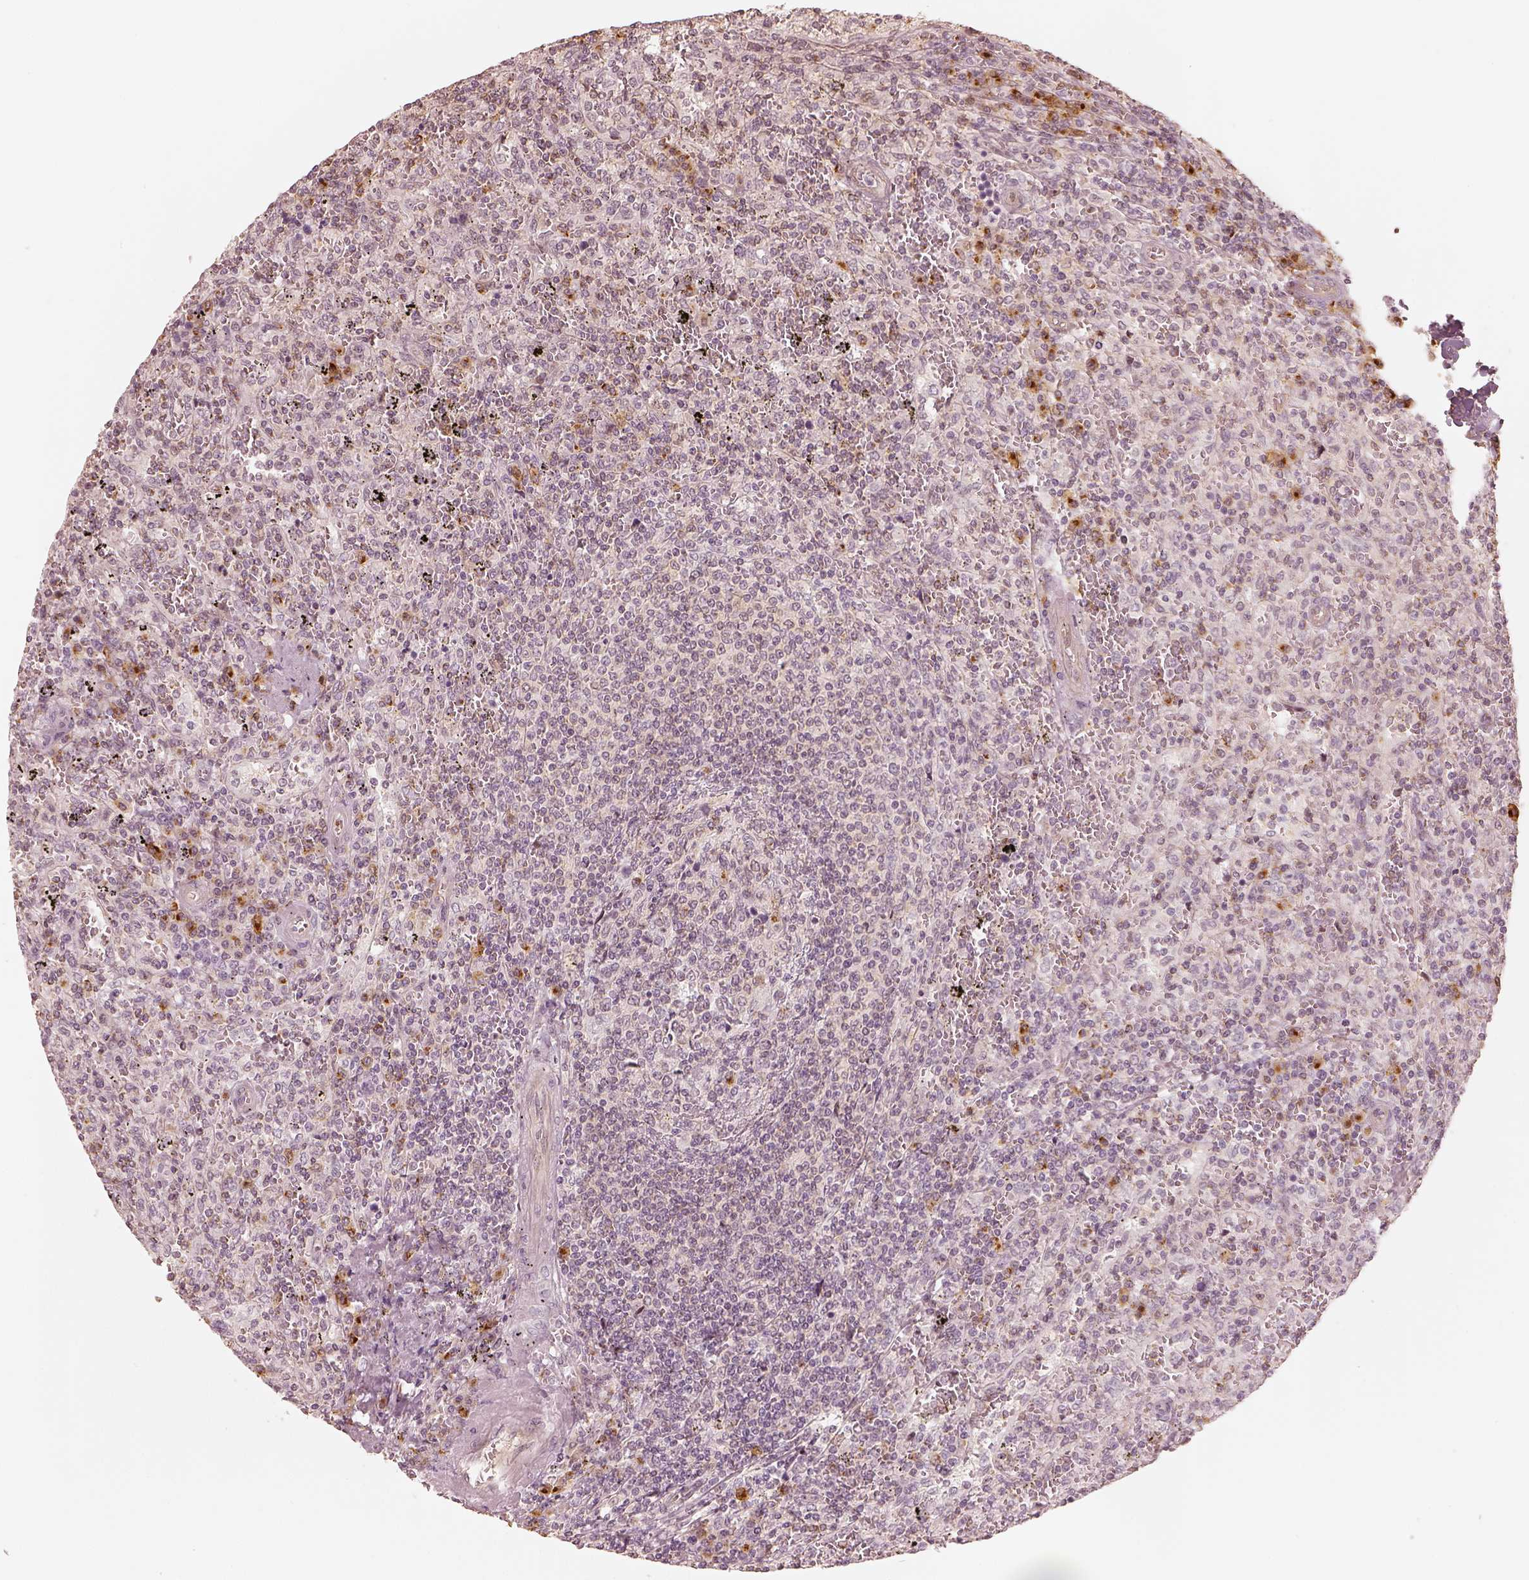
{"staining": {"intensity": "moderate", "quantity": "<25%", "location": "cytoplasmic/membranous"}, "tissue": "lymphoma", "cell_type": "Tumor cells", "image_type": "cancer", "snomed": [{"axis": "morphology", "description": "Malignant lymphoma, non-Hodgkin's type, Low grade"}, {"axis": "topography", "description": "Spleen"}], "caption": "Malignant lymphoma, non-Hodgkin's type (low-grade) stained with immunohistochemistry exhibits moderate cytoplasmic/membranous staining in about <25% of tumor cells. (Stains: DAB (3,3'-diaminobenzidine) in brown, nuclei in blue, Microscopy: brightfield microscopy at high magnification).", "gene": "GORASP2", "patient": {"sex": "male", "age": 62}}